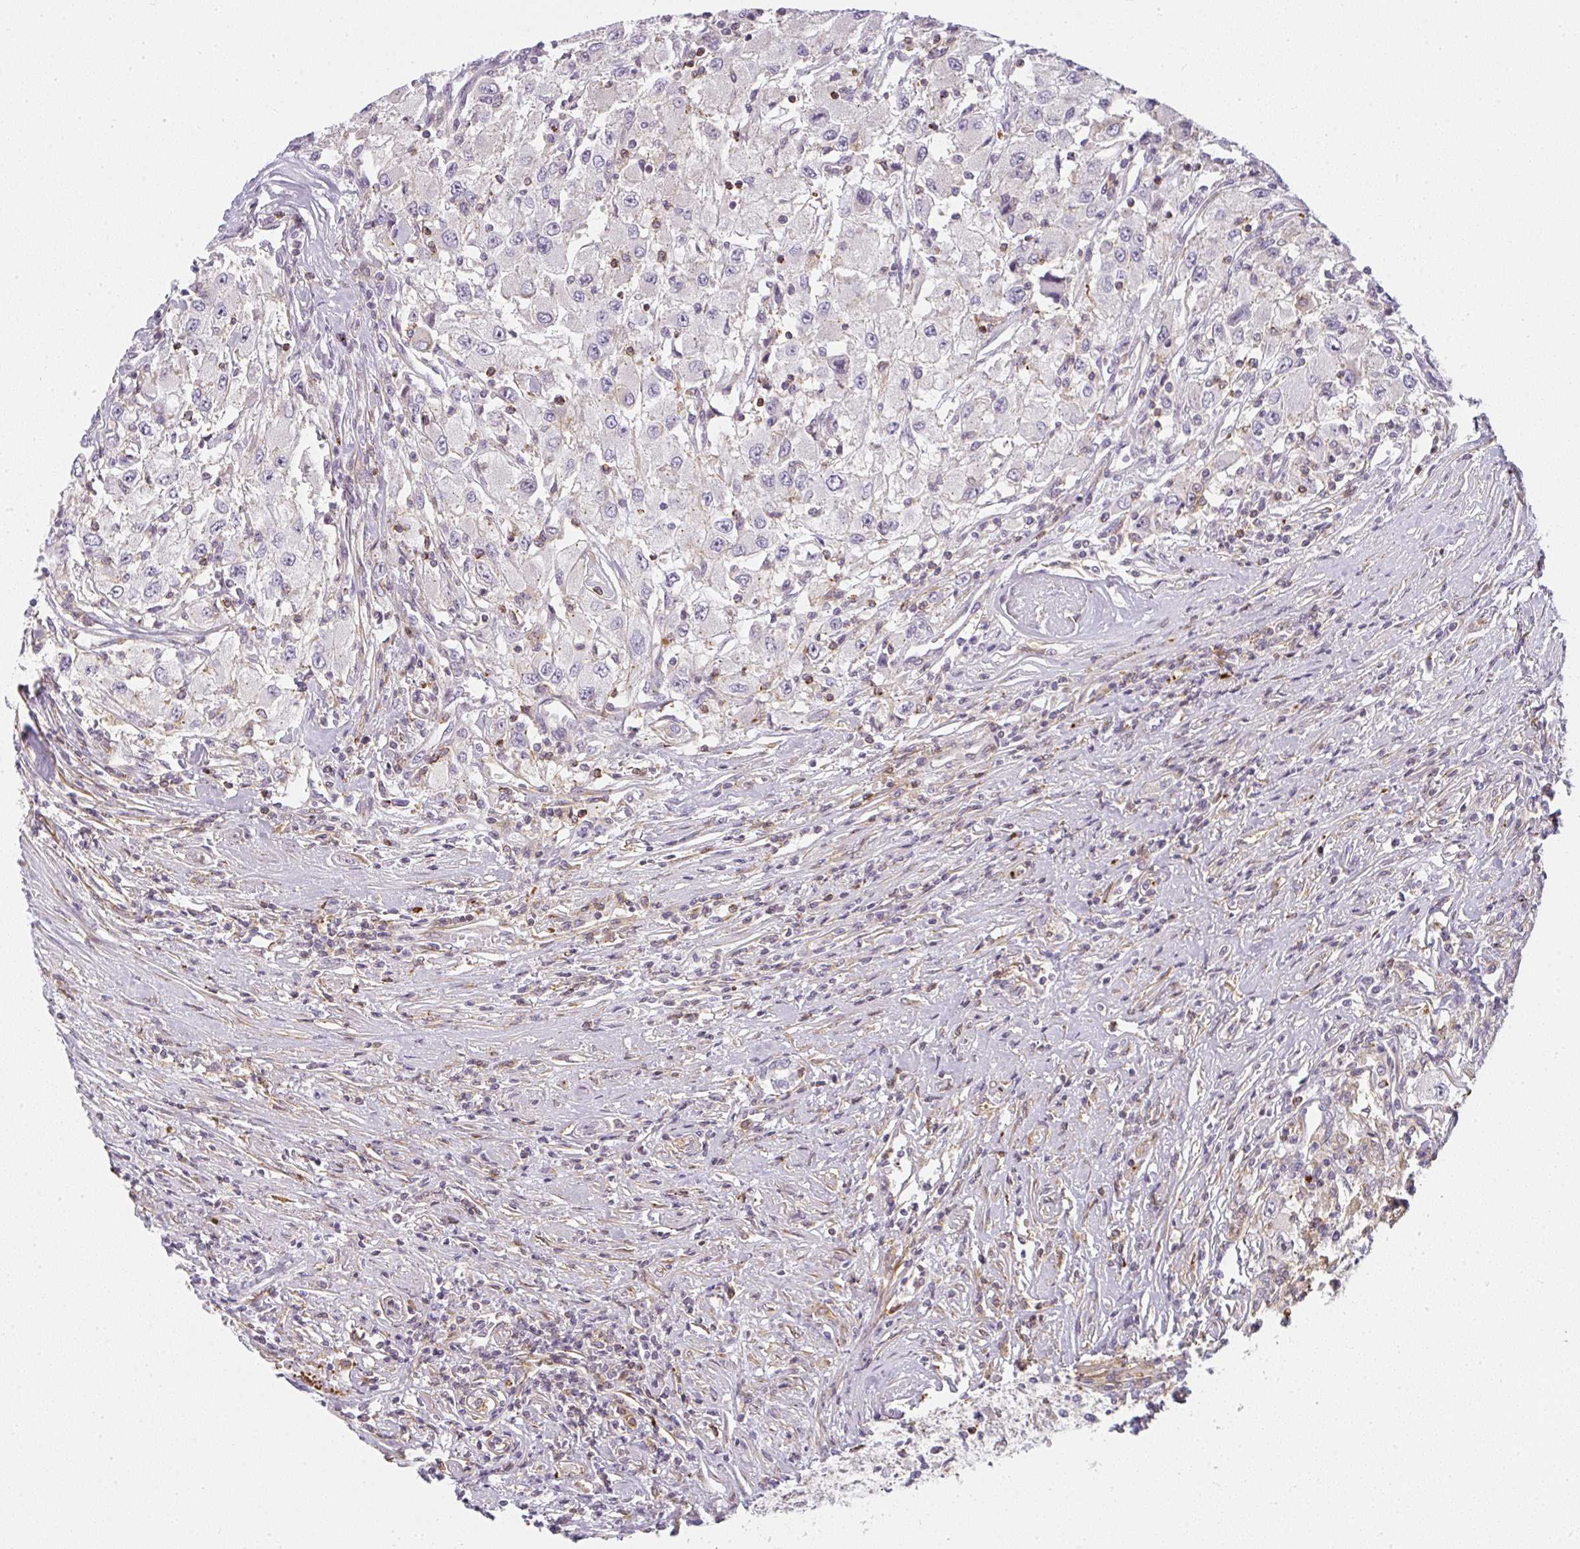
{"staining": {"intensity": "negative", "quantity": "none", "location": "none"}, "tissue": "renal cancer", "cell_type": "Tumor cells", "image_type": "cancer", "snomed": [{"axis": "morphology", "description": "Adenocarcinoma, NOS"}, {"axis": "topography", "description": "Kidney"}], "caption": "The image reveals no significant staining in tumor cells of renal cancer. Brightfield microscopy of IHC stained with DAB (brown) and hematoxylin (blue), captured at high magnification.", "gene": "SULF1", "patient": {"sex": "female", "age": 67}}